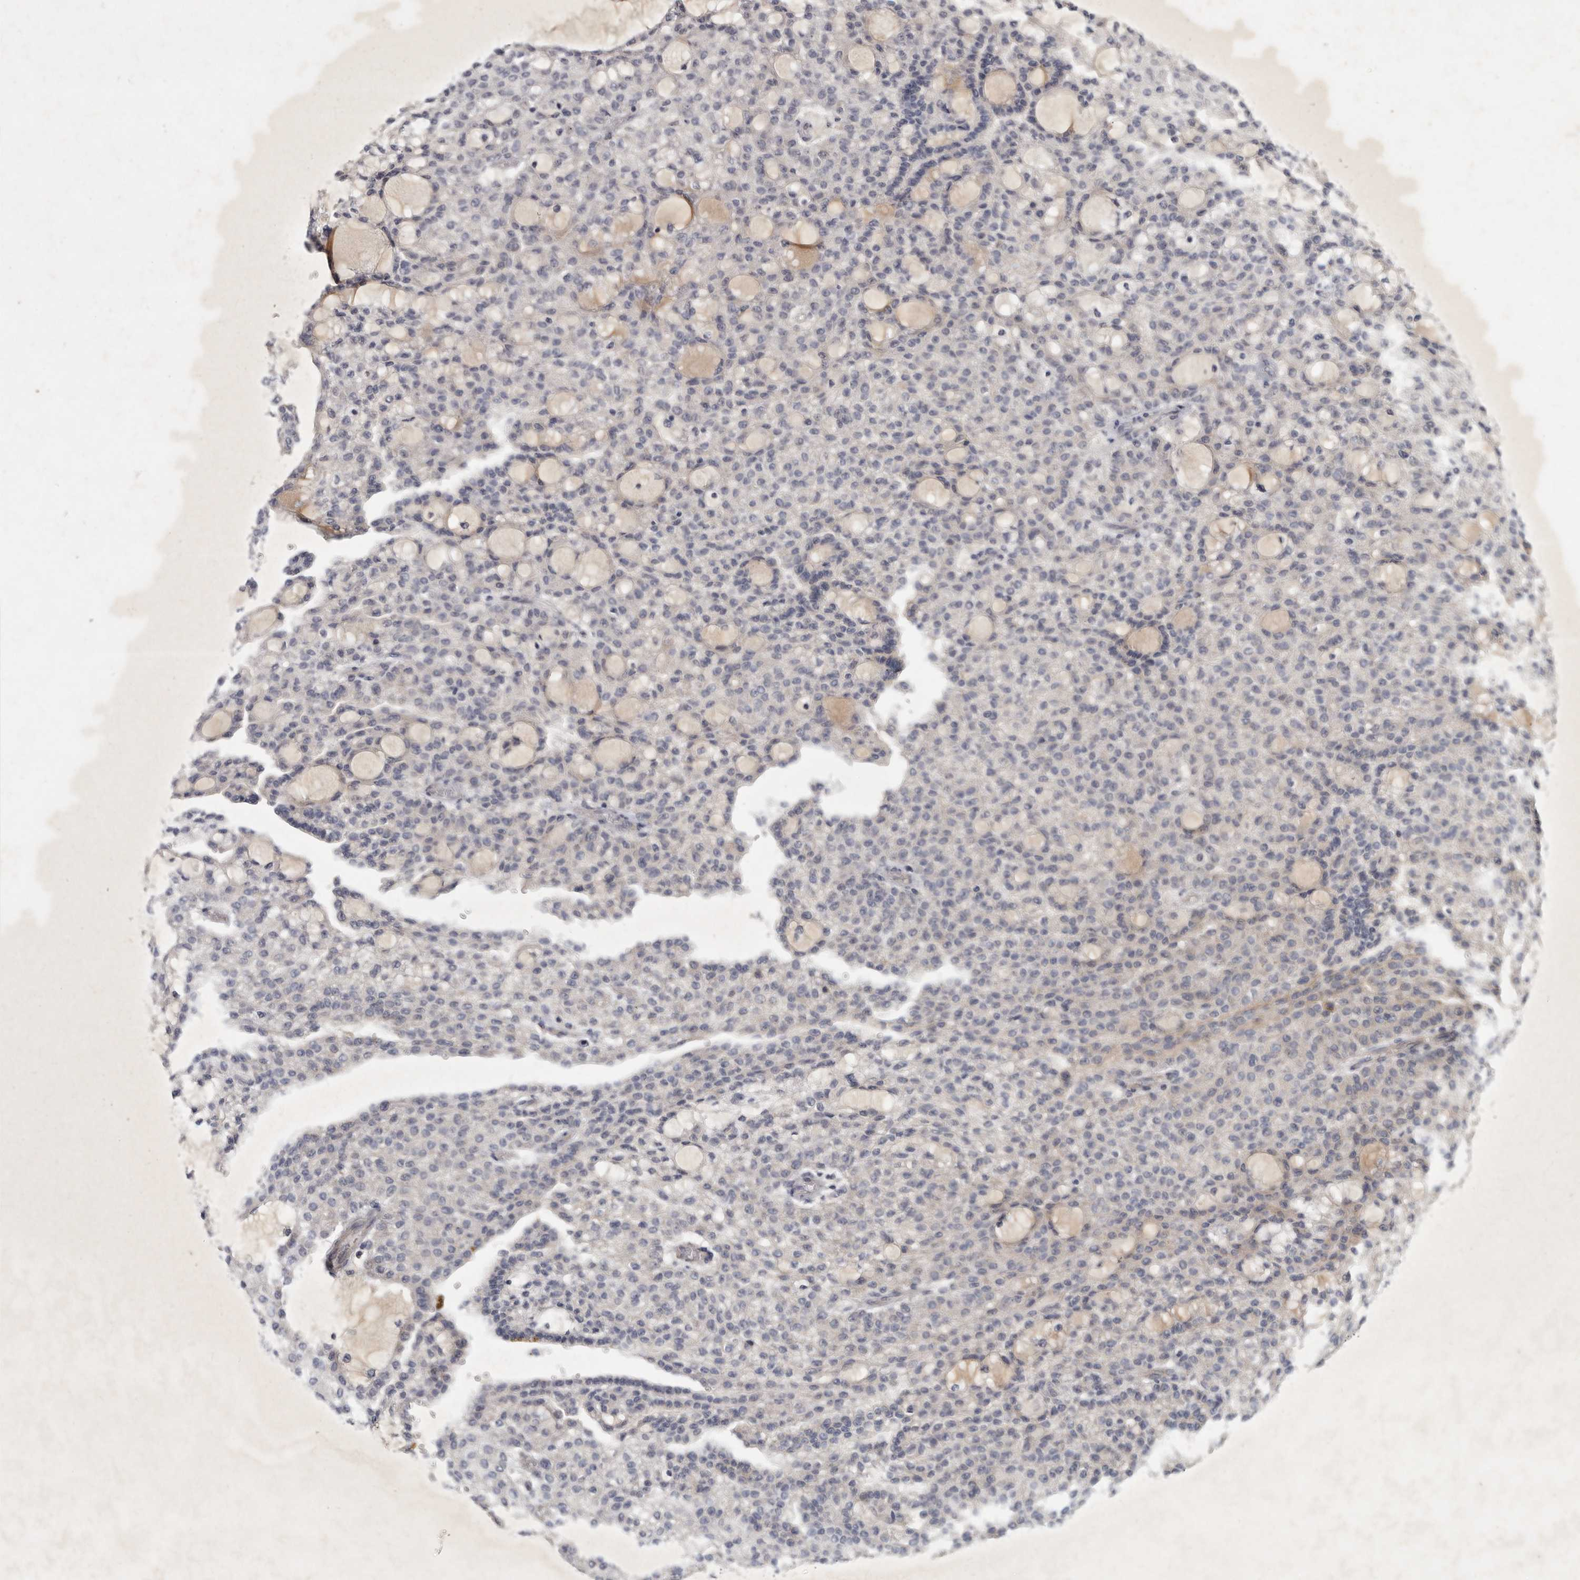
{"staining": {"intensity": "weak", "quantity": "<25%", "location": "cytoplasmic/membranous"}, "tissue": "renal cancer", "cell_type": "Tumor cells", "image_type": "cancer", "snomed": [{"axis": "morphology", "description": "Adenocarcinoma, NOS"}, {"axis": "topography", "description": "Kidney"}], "caption": "Adenocarcinoma (renal) was stained to show a protein in brown. There is no significant positivity in tumor cells.", "gene": "SLC22A1", "patient": {"sex": "male", "age": 63}}